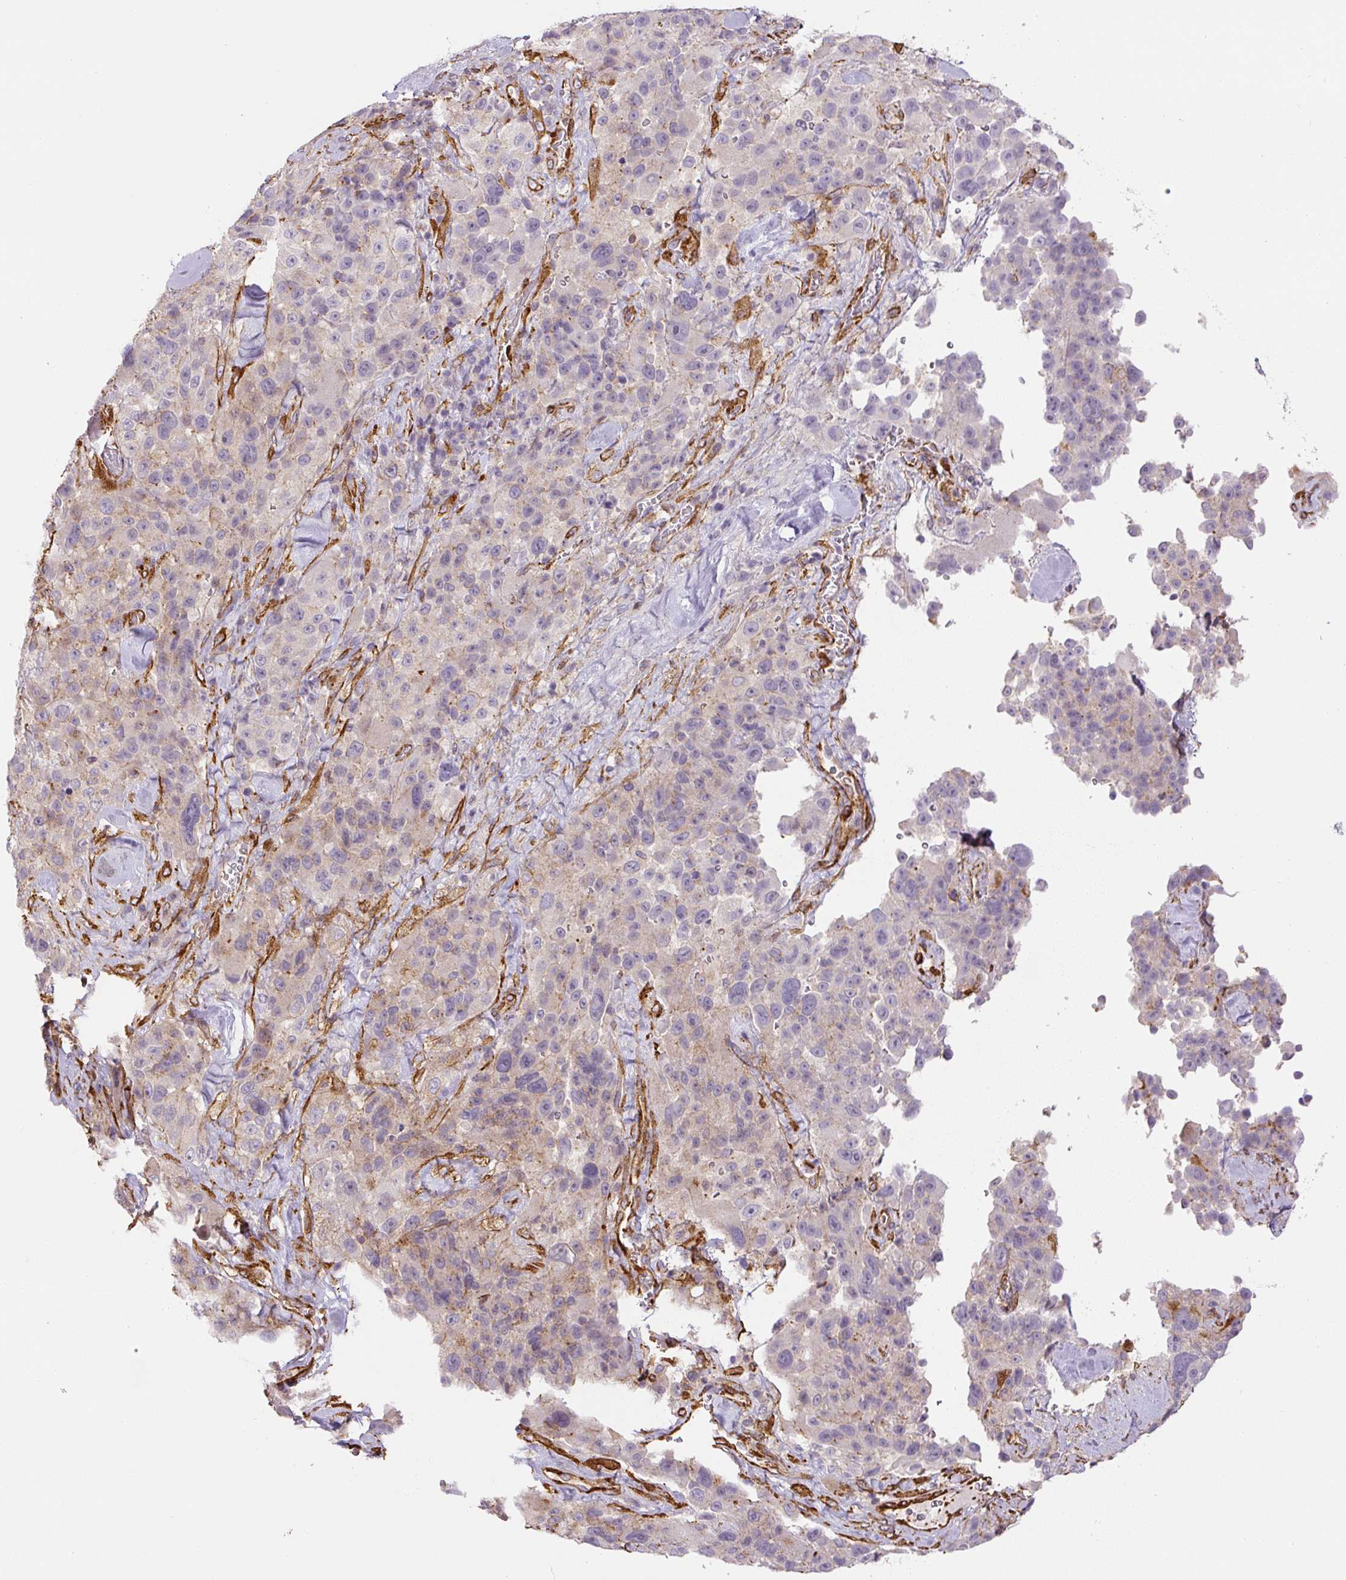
{"staining": {"intensity": "weak", "quantity": "<25%", "location": "cytoplasmic/membranous"}, "tissue": "melanoma", "cell_type": "Tumor cells", "image_type": "cancer", "snomed": [{"axis": "morphology", "description": "Malignant melanoma, Metastatic site"}, {"axis": "topography", "description": "Lymph node"}], "caption": "Immunohistochemistry of melanoma reveals no expression in tumor cells.", "gene": "MYL12A", "patient": {"sex": "male", "age": 62}}